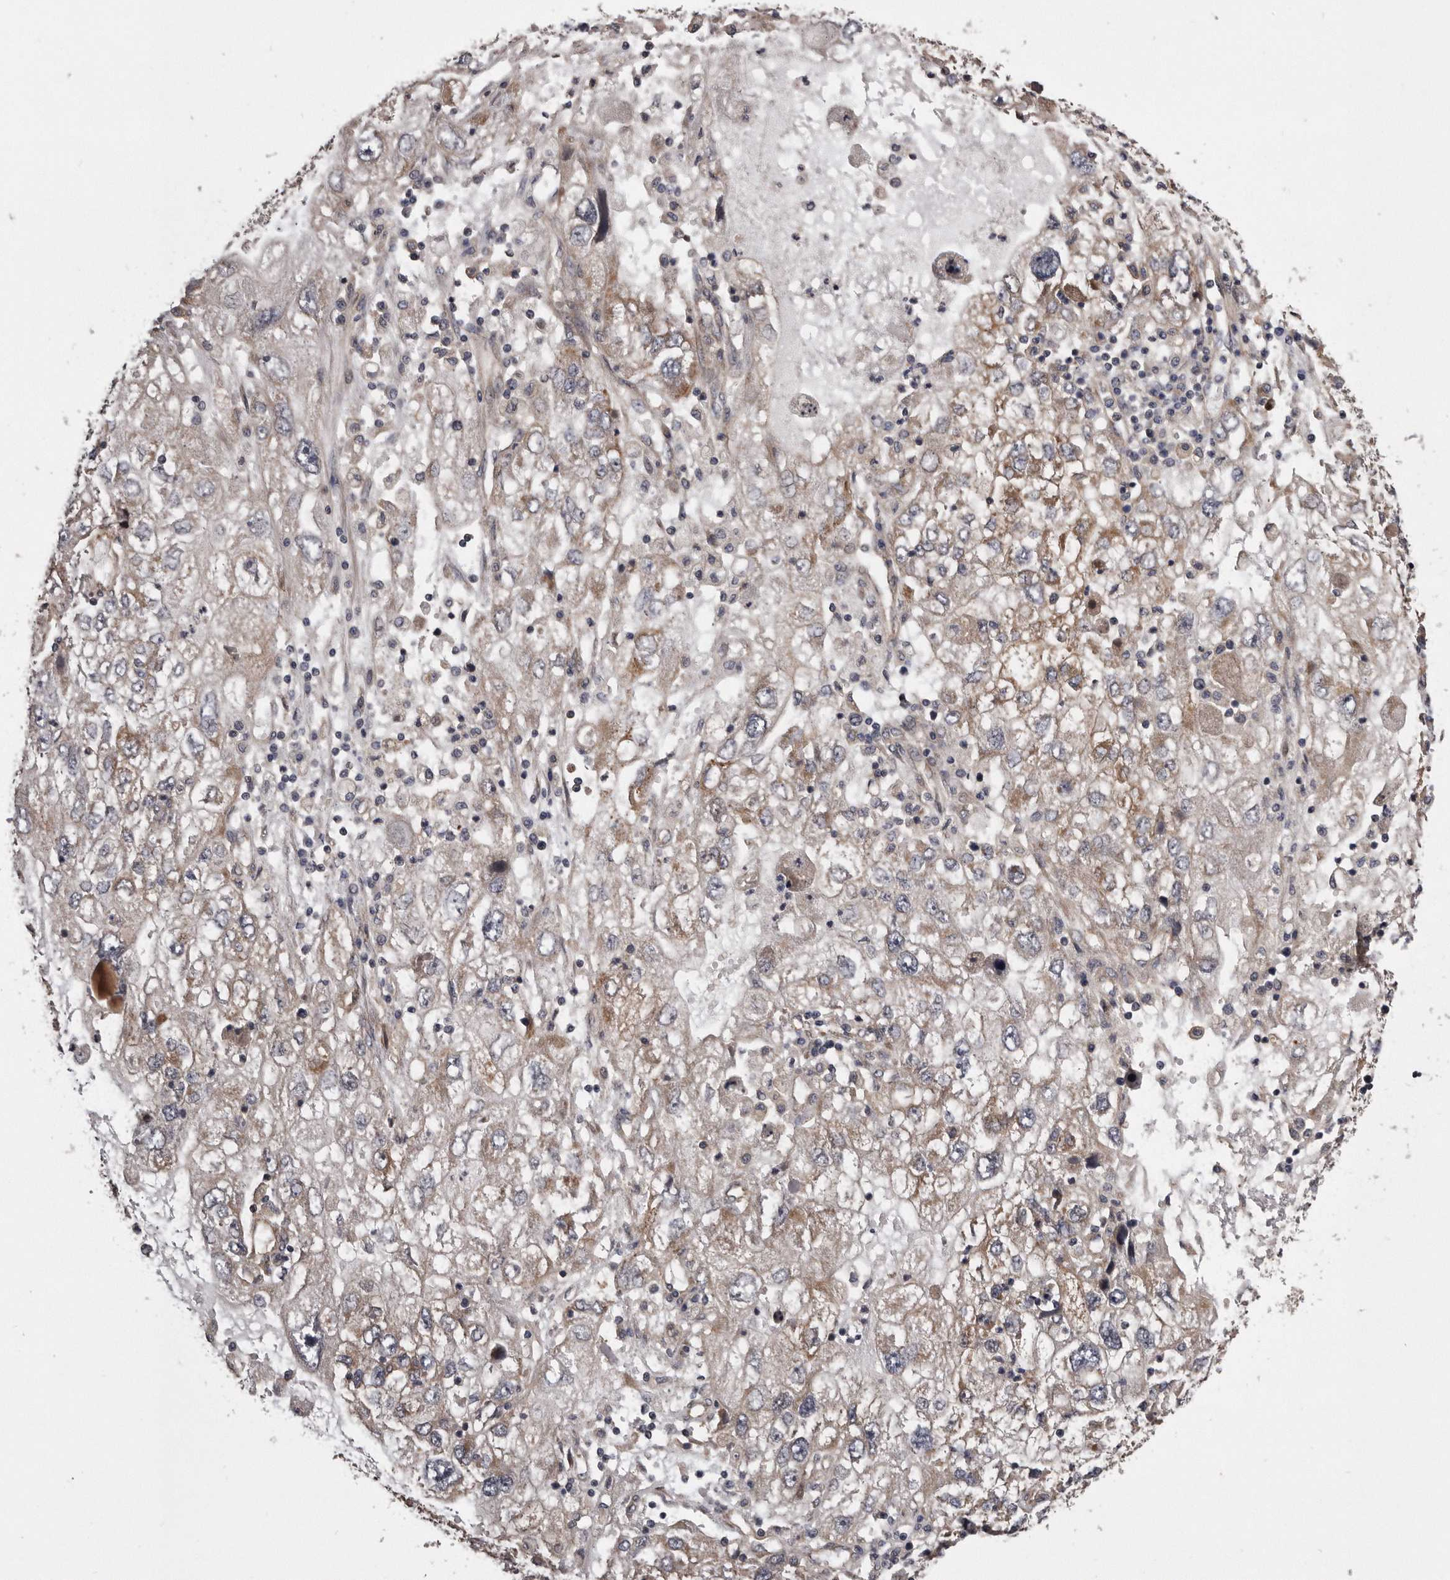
{"staining": {"intensity": "moderate", "quantity": "25%-75%", "location": "cytoplasmic/membranous"}, "tissue": "endometrial cancer", "cell_type": "Tumor cells", "image_type": "cancer", "snomed": [{"axis": "morphology", "description": "Adenocarcinoma, NOS"}, {"axis": "topography", "description": "Endometrium"}], "caption": "Immunohistochemistry (IHC) photomicrograph of endometrial cancer (adenocarcinoma) stained for a protein (brown), which displays medium levels of moderate cytoplasmic/membranous staining in approximately 25%-75% of tumor cells.", "gene": "ARMCX1", "patient": {"sex": "female", "age": 49}}